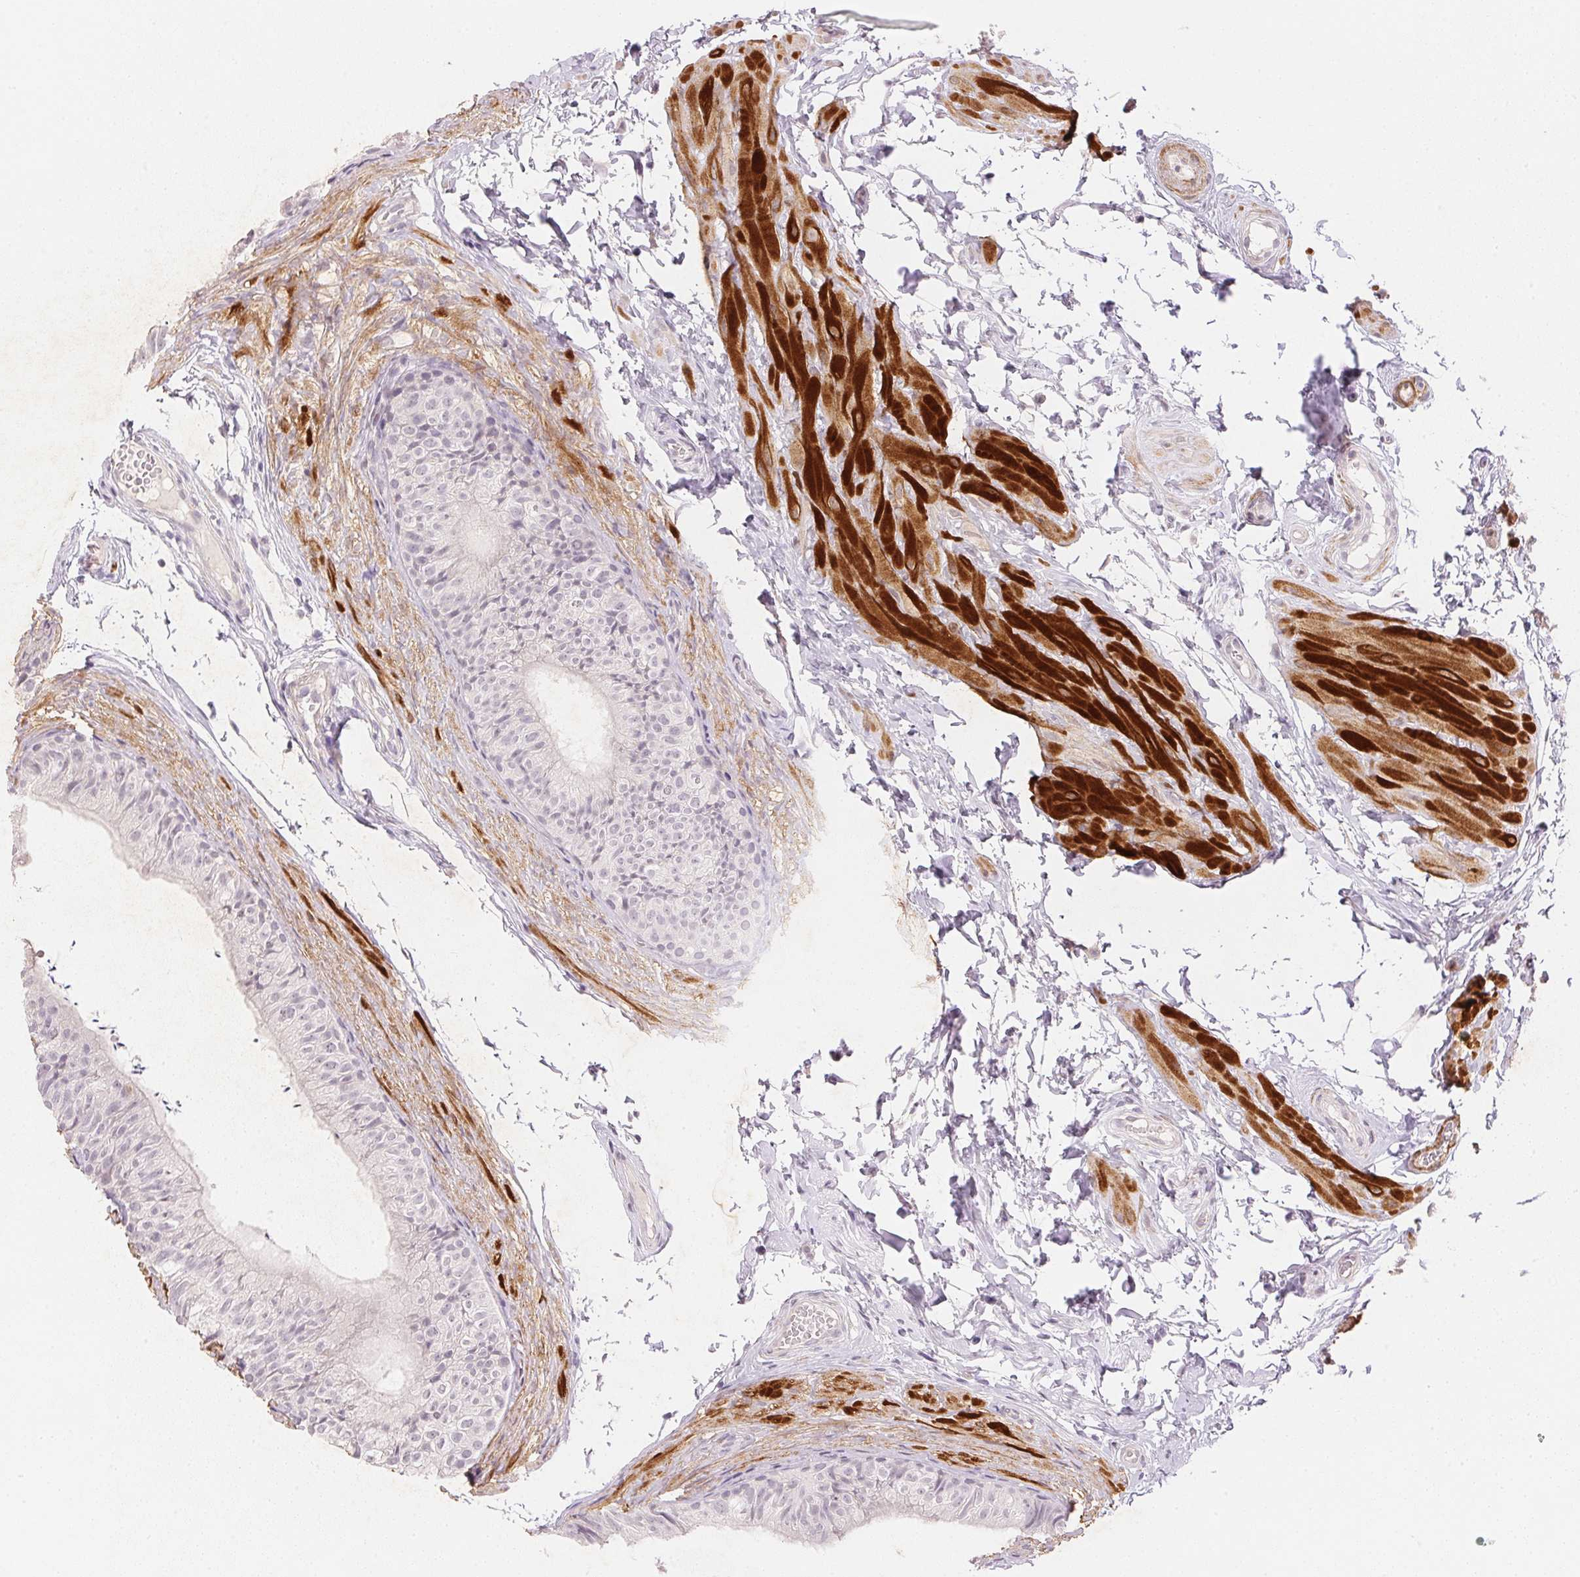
{"staining": {"intensity": "negative", "quantity": "none", "location": "none"}, "tissue": "epididymis", "cell_type": "Glandular cells", "image_type": "normal", "snomed": [{"axis": "morphology", "description": "Normal tissue, NOS"}, {"axis": "topography", "description": "Epididymis, spermatic cord, NOS"}, {"axis": "topography", "description": "Epididymis"}, {"axis": "topography", "description": "Peripheral nerve tissue"}], "caption": "Human epididymis stained for a protein using immunohistochemistry (IHC) shows no positivity in glandular cells.", "gene": "SMTN", "patient": {"sex": "male", "age": 29}}